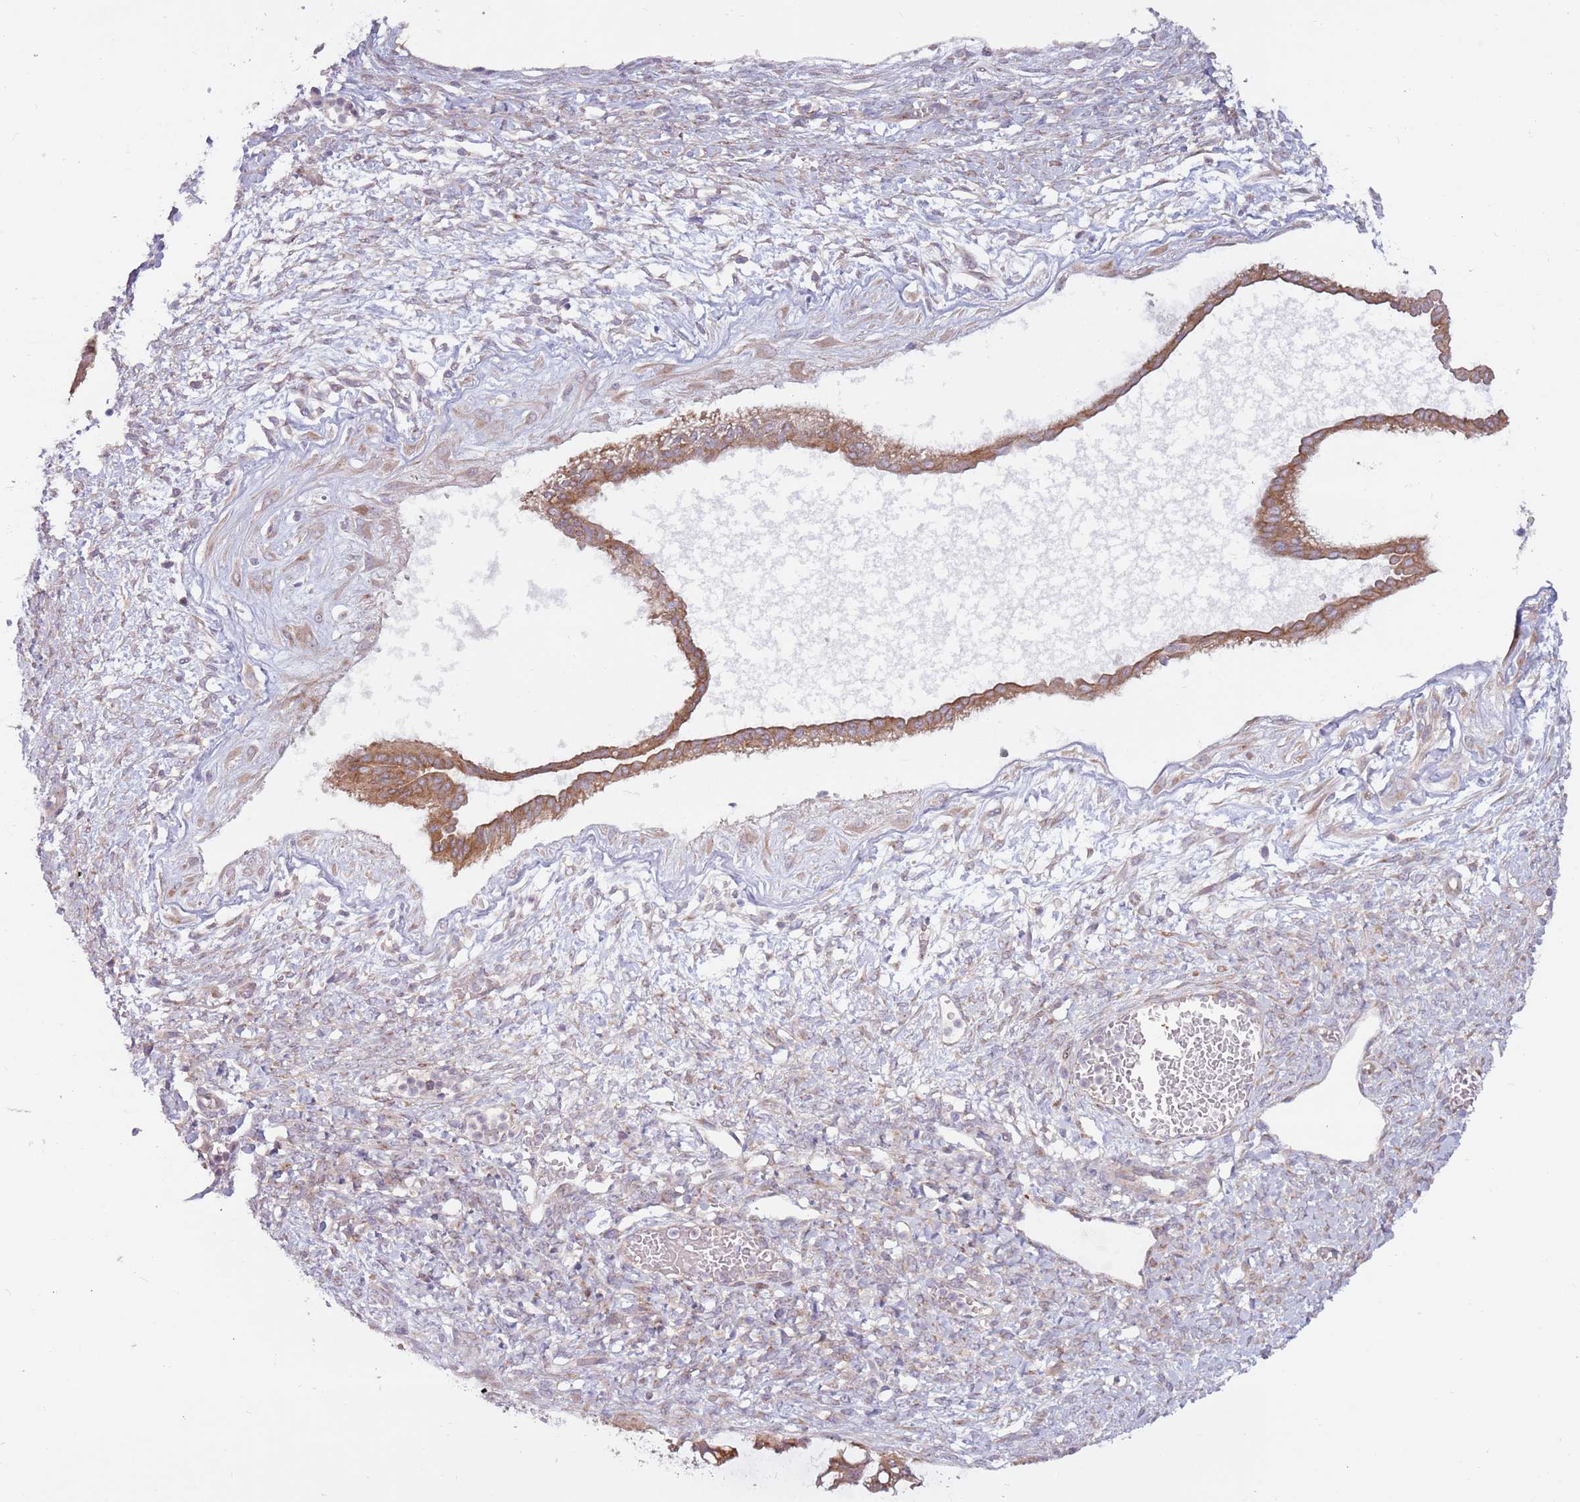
{"staining": {"intensity": "moderate", "quantity": ">75%", "location": "cytoplasmic/membranous"}, "tissue": "ovarian cancer", "cell_type": "Tumor cells", "image_type": "cancer", "snomed": [{"axis": "morphology", "description": "Cystadenocarcinoma, mucinous, NOS"}, {"axis": "topography", "description": "Ovary"}], "caption": "Ovarian mucinous cystadenocarcinoma tissue reveals moderate cytoplasmic/membranous staining in about >75% of tumor cells, visualized by immunohistochemistry. (Stains: DAB (3,3'-diaminobenzidine) in brown, nuclei in blue, Microscopy: brightfield microscopy at high magnification).", "gene": "CCDC150", "patient": {"sex": "female", "age": 73}}